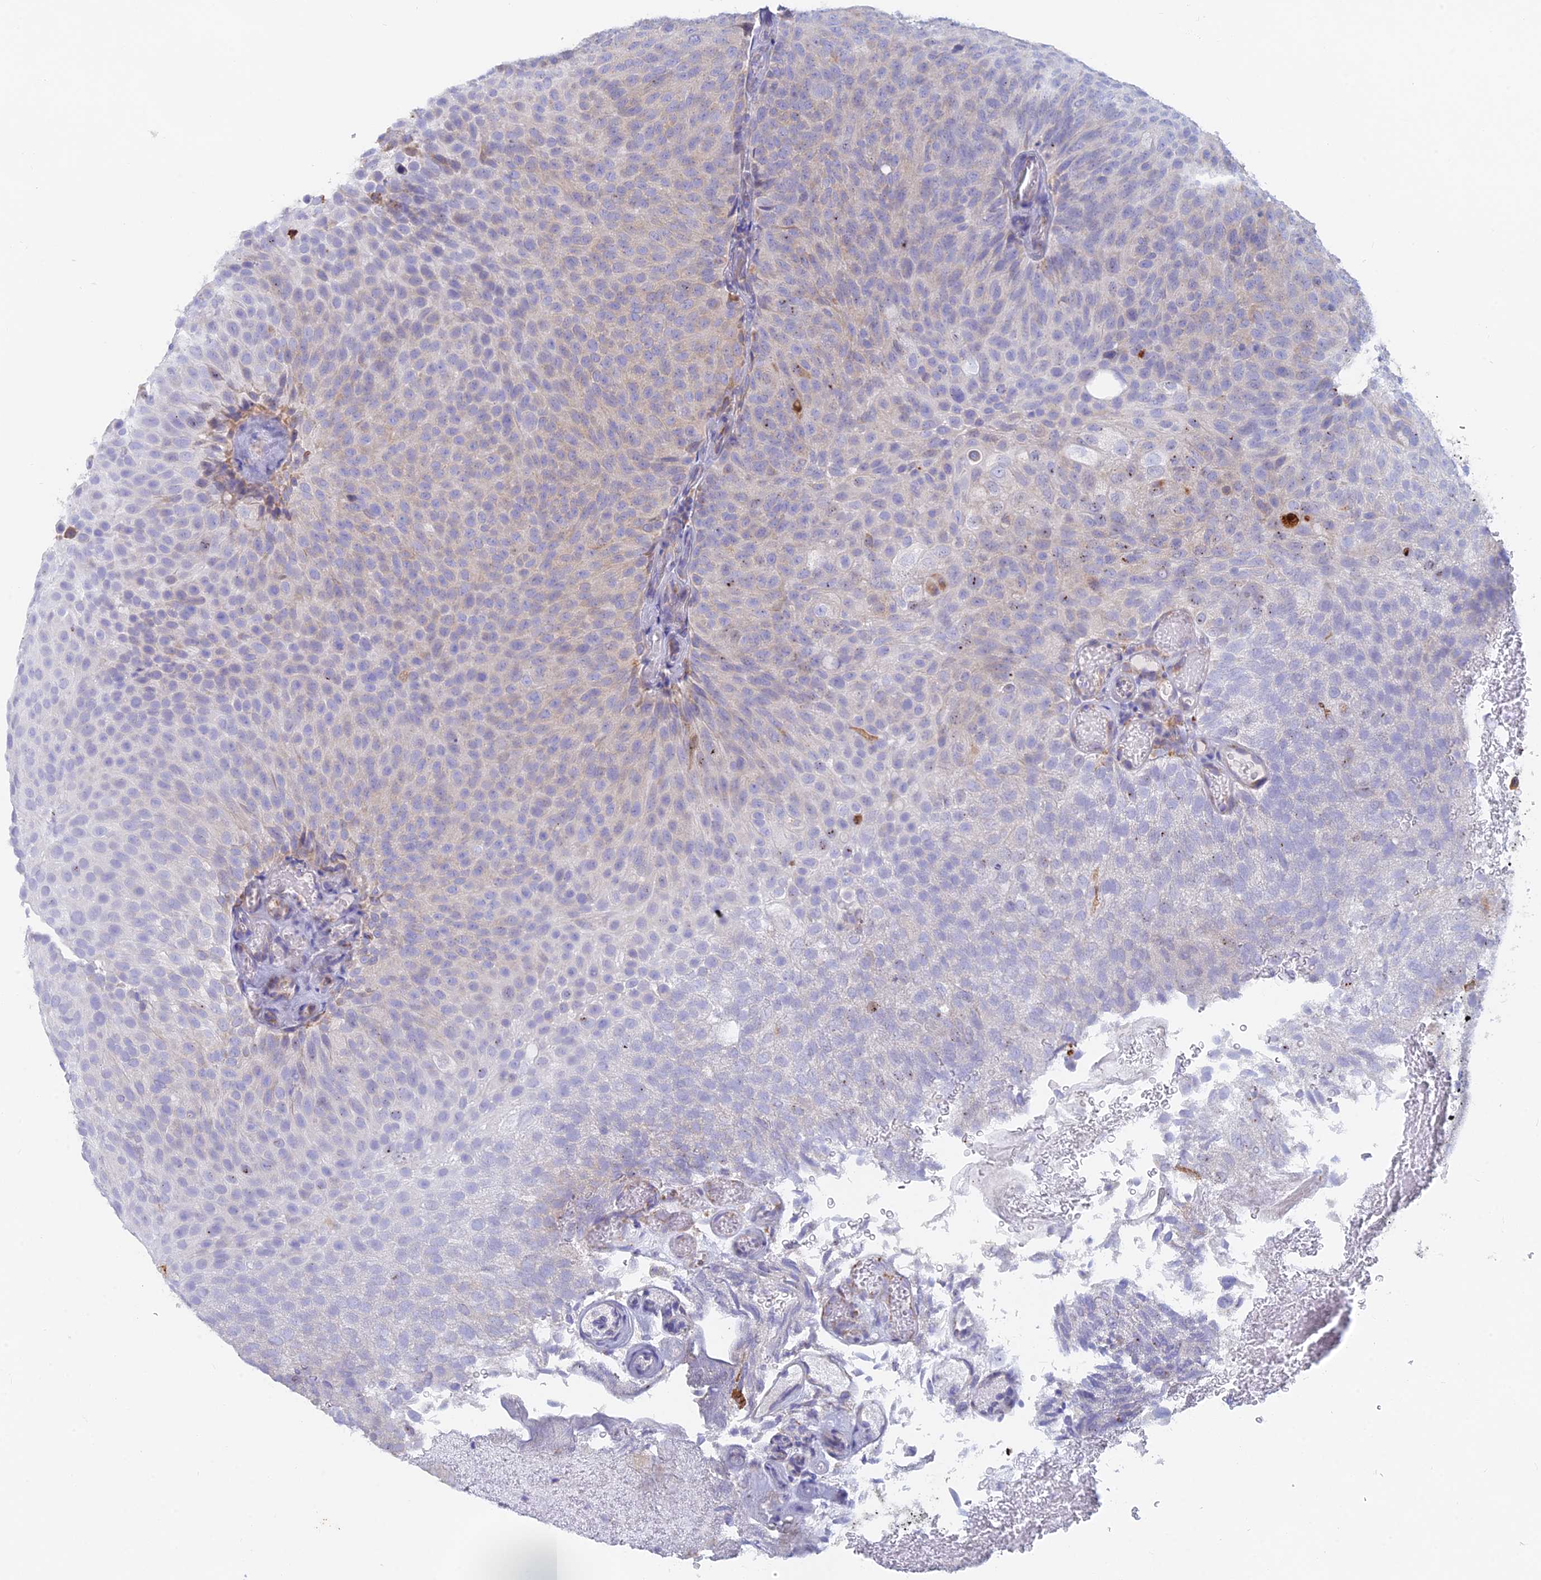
{"staining": {"intensity": "negative", "quantity": "none", "location": "none"}, "tissue": "urothelial cancer", "cell_type": "Tumor cells", "image_type": "cancer", "snomed": [{"axis": "morphology", "description": "Urothelial carcinoma, Low grade"}, {"axis": "topography", "description": "Urinary bladder"}], "caption": "This photomicrograph is of urothelial cancer stained with immunohistochemistry (IHC) to label a protein in brown with the nuclei are counter-stained blue. There is no positivity in tumor cells.", "gene": "WDR35", "patient": {"sex": "male", "age": 78}}